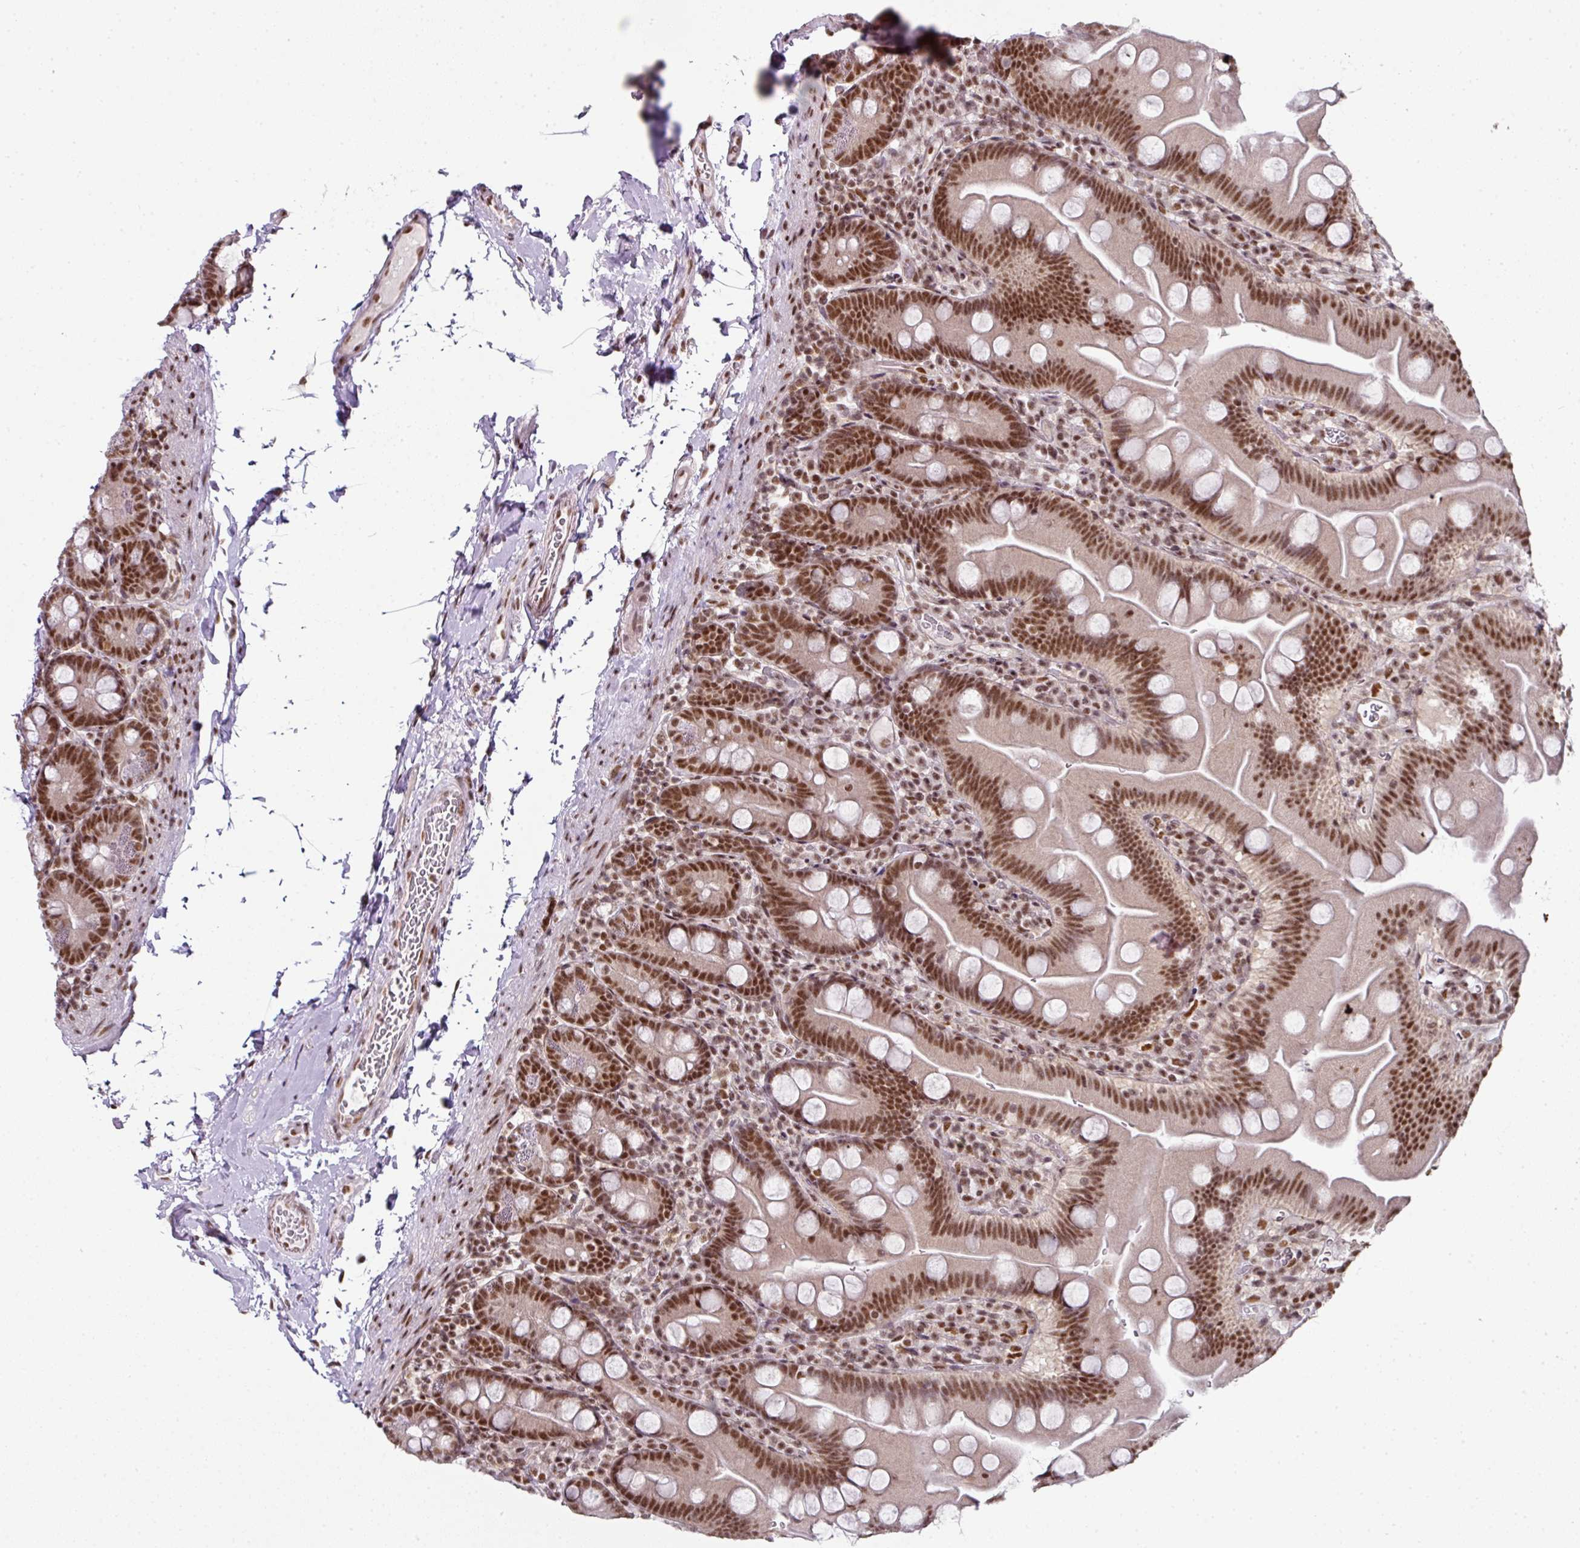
{"staining": {"intensity": "strong", "quantity": ">75%", "location": "nuclear"}, "tissue": "small intestine", "cell_type": "Glandular cells", "image_type": "normal", "snomed": [{"axis": "morphology", "description": "Normal tissue, NOS"}, {"axis": "topography", "description": "Small intestine"}], "caption": "Immunohistochemical staining of normal small intestine exhibits strong nuclear protein positivity in about >75% of glandular cells.", "gene": "NFYA", "patient": {"sex": "female", "age": 68}}